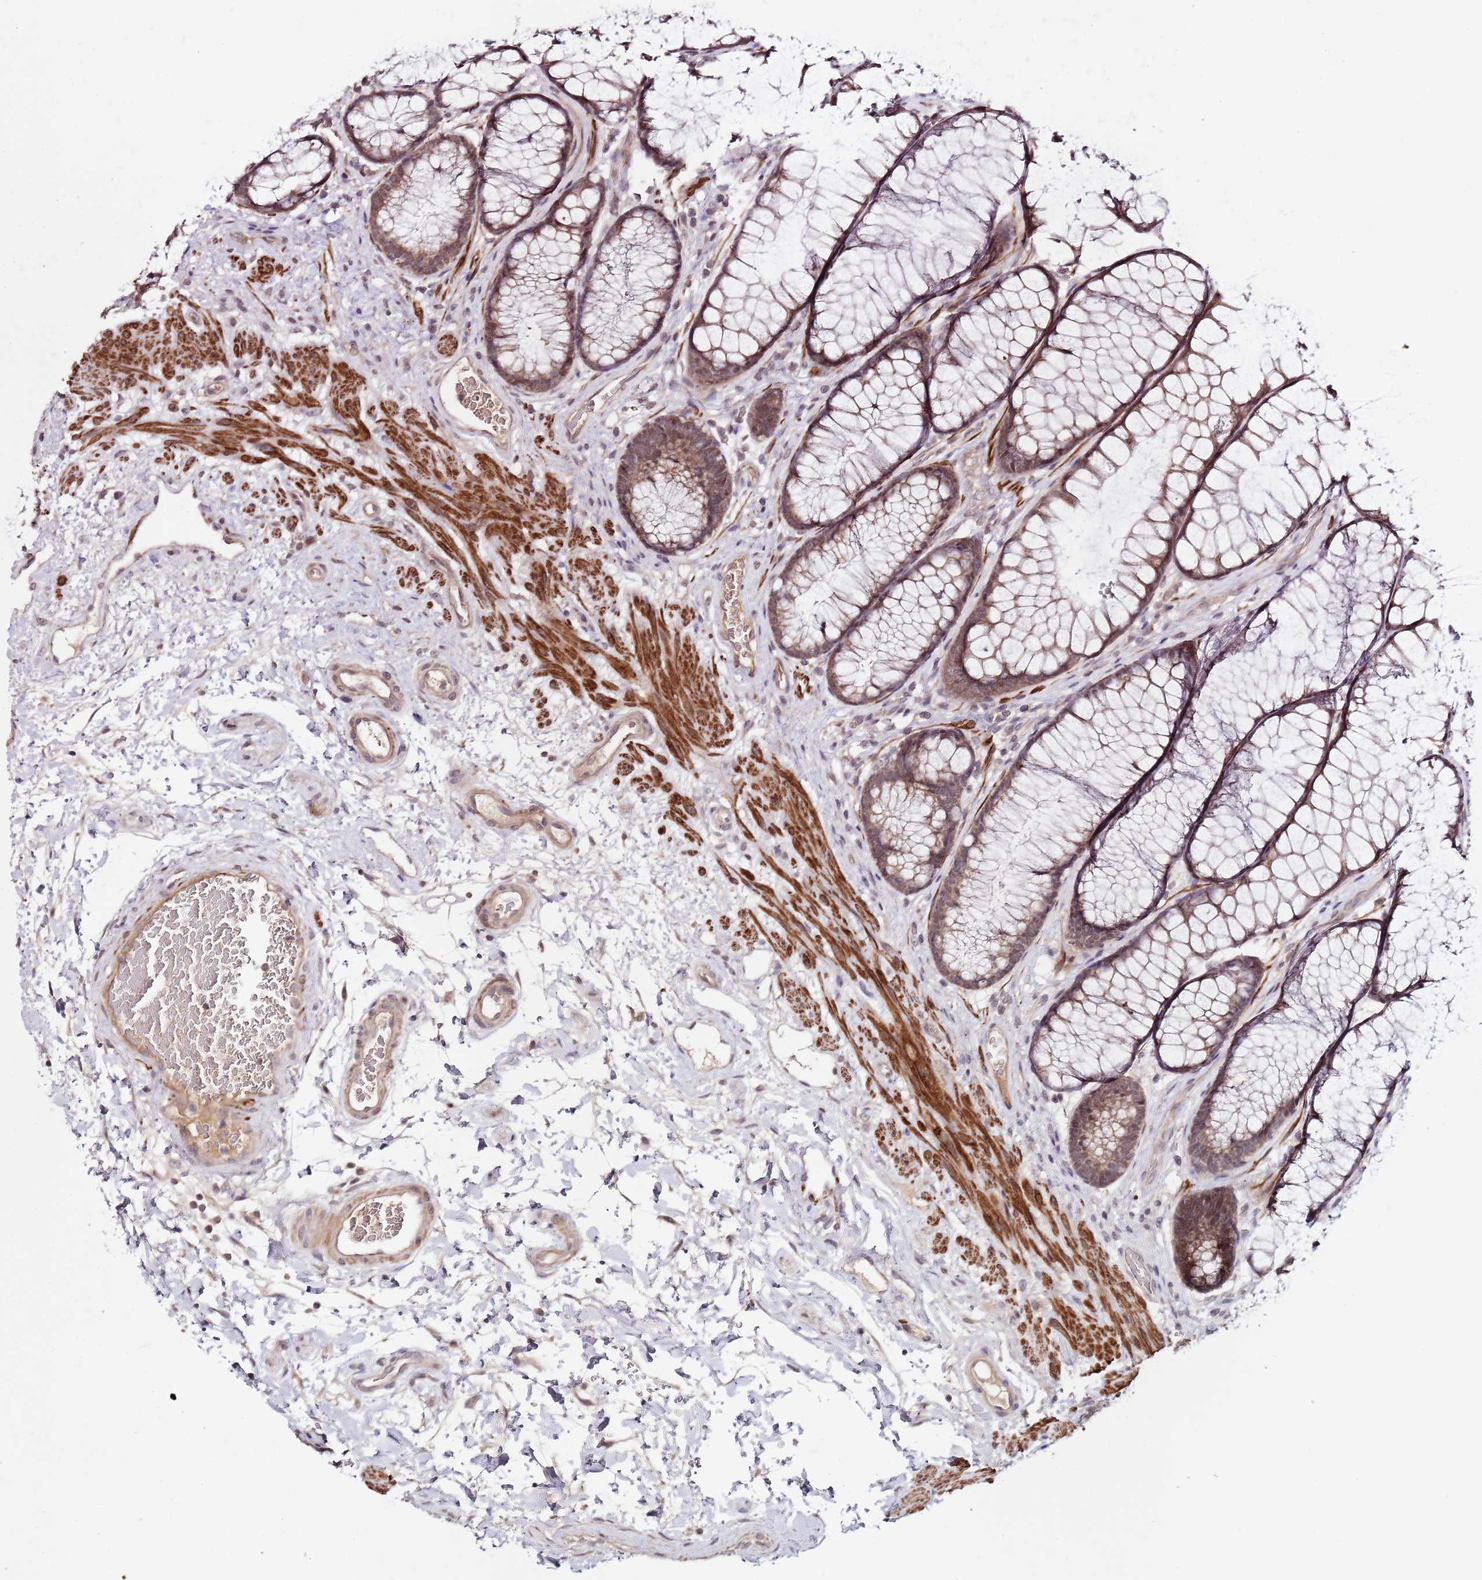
{"staining": {"intensity": "moderate", "quantity": ">75%", "location": "cytoplasmic/membranous"}, "tissue": "colon", "cell_type": "Endothelial cells", "image_type": "normal", "snomed": [{"axis": "morphology", "description": "Normal tissue, NOS"}, {"axis": "topography", "description": "Colon"}], "caption": "Colon stained with IHC exhibits moderate cytoplasmic/membranous staining in approximately >75% of endothelial cells.", "gene": "LIN37", "patient": {"sex": "female", "age": 82}}